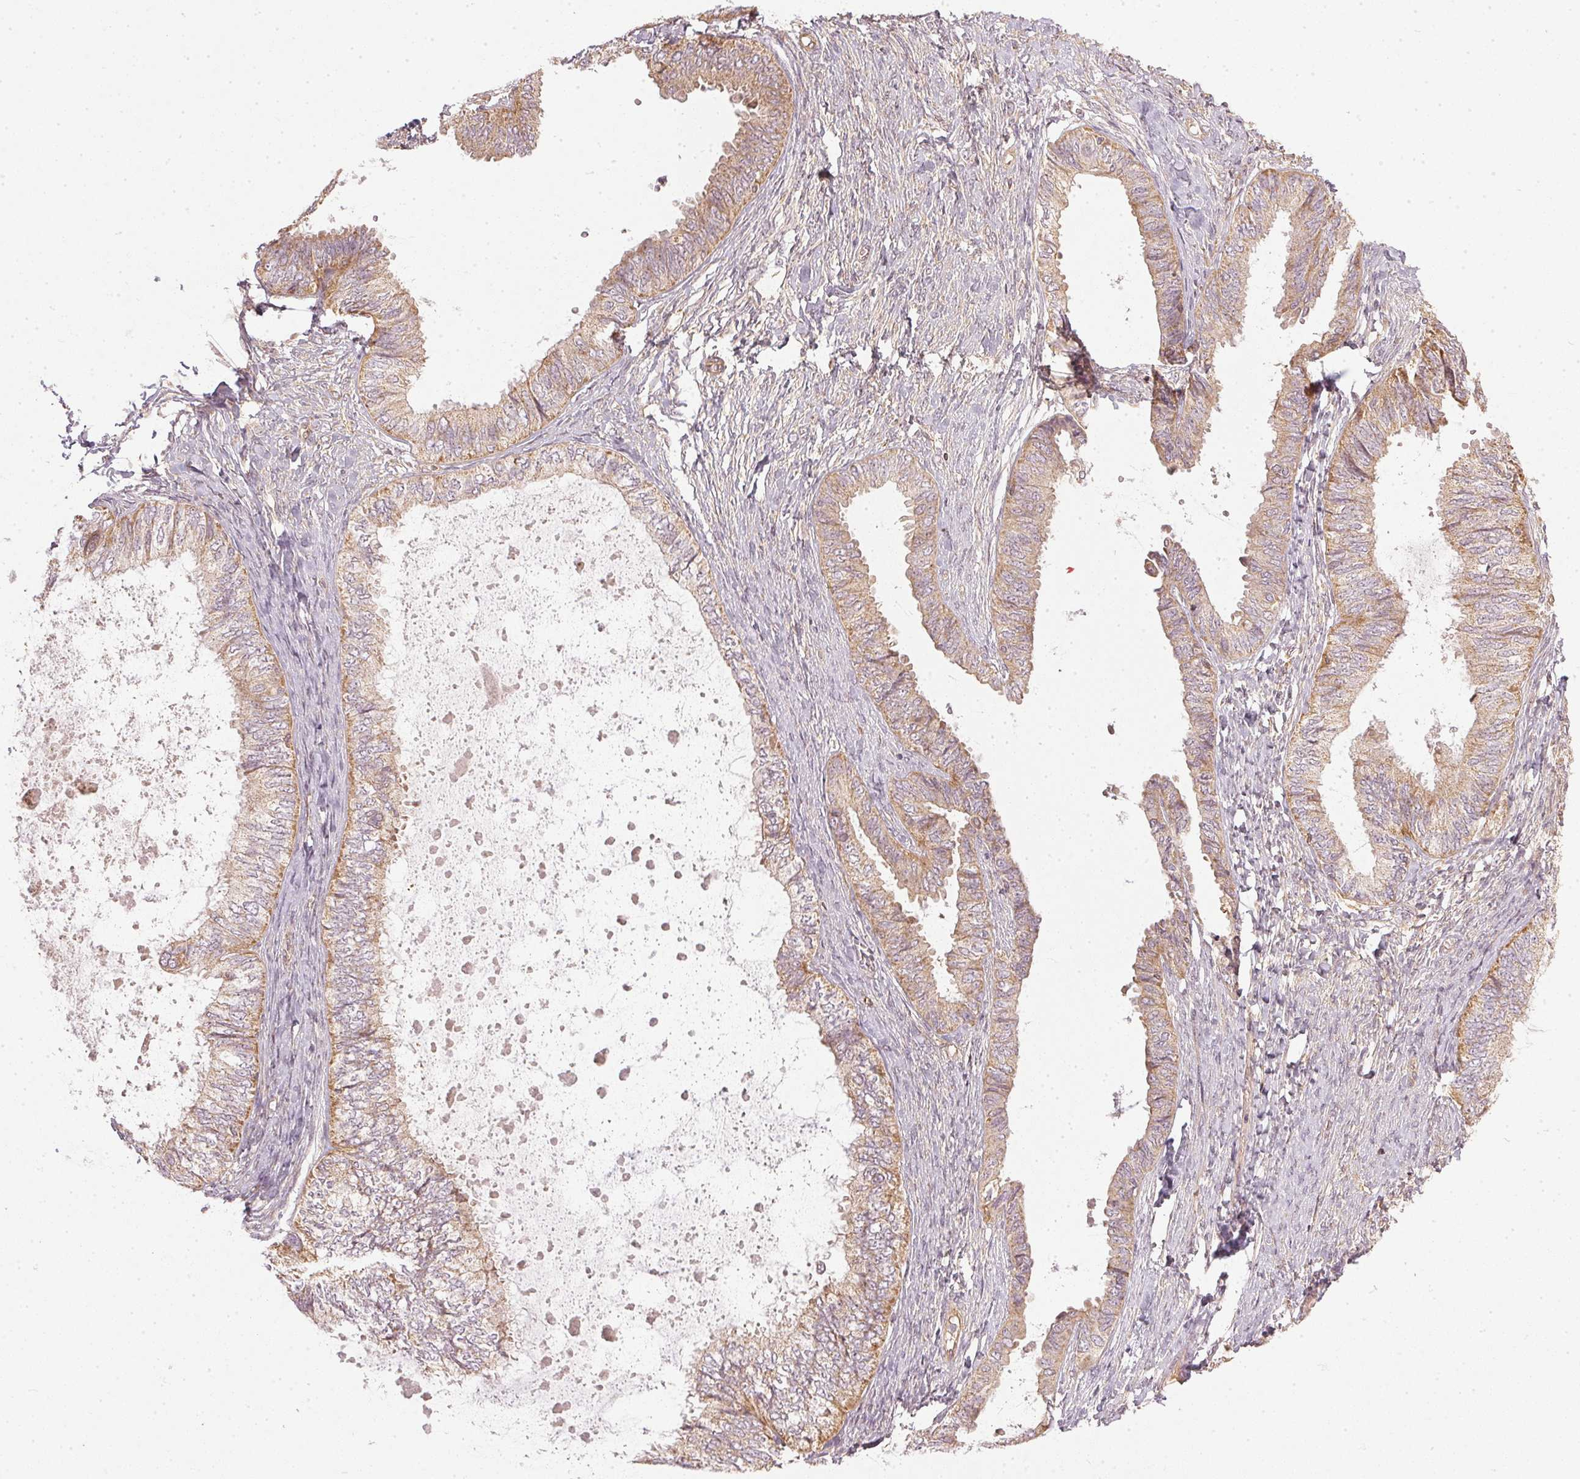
{"staining": {"intensity": "weak", "quantity": ">75%", "location": "cytoplasmic/membranous"}, "tissue": "ovarian cancer", "cell_type": "Tumor cells", "image_type": "cancer", "snomed": [{"axis": "morphology", "description": "Carcinoma, endometroid"}, {"axis": "topography", "description": "Ovary"}], "caption": "Ovarian endometroid carcinoma stained with immunohistochemistry (IHC) exhibits weak cytoplasmic/membranous expression in approximately >75% of tumor cells.", "gene": "NADK2", "patient": {"sex": "female", "age": 70}}